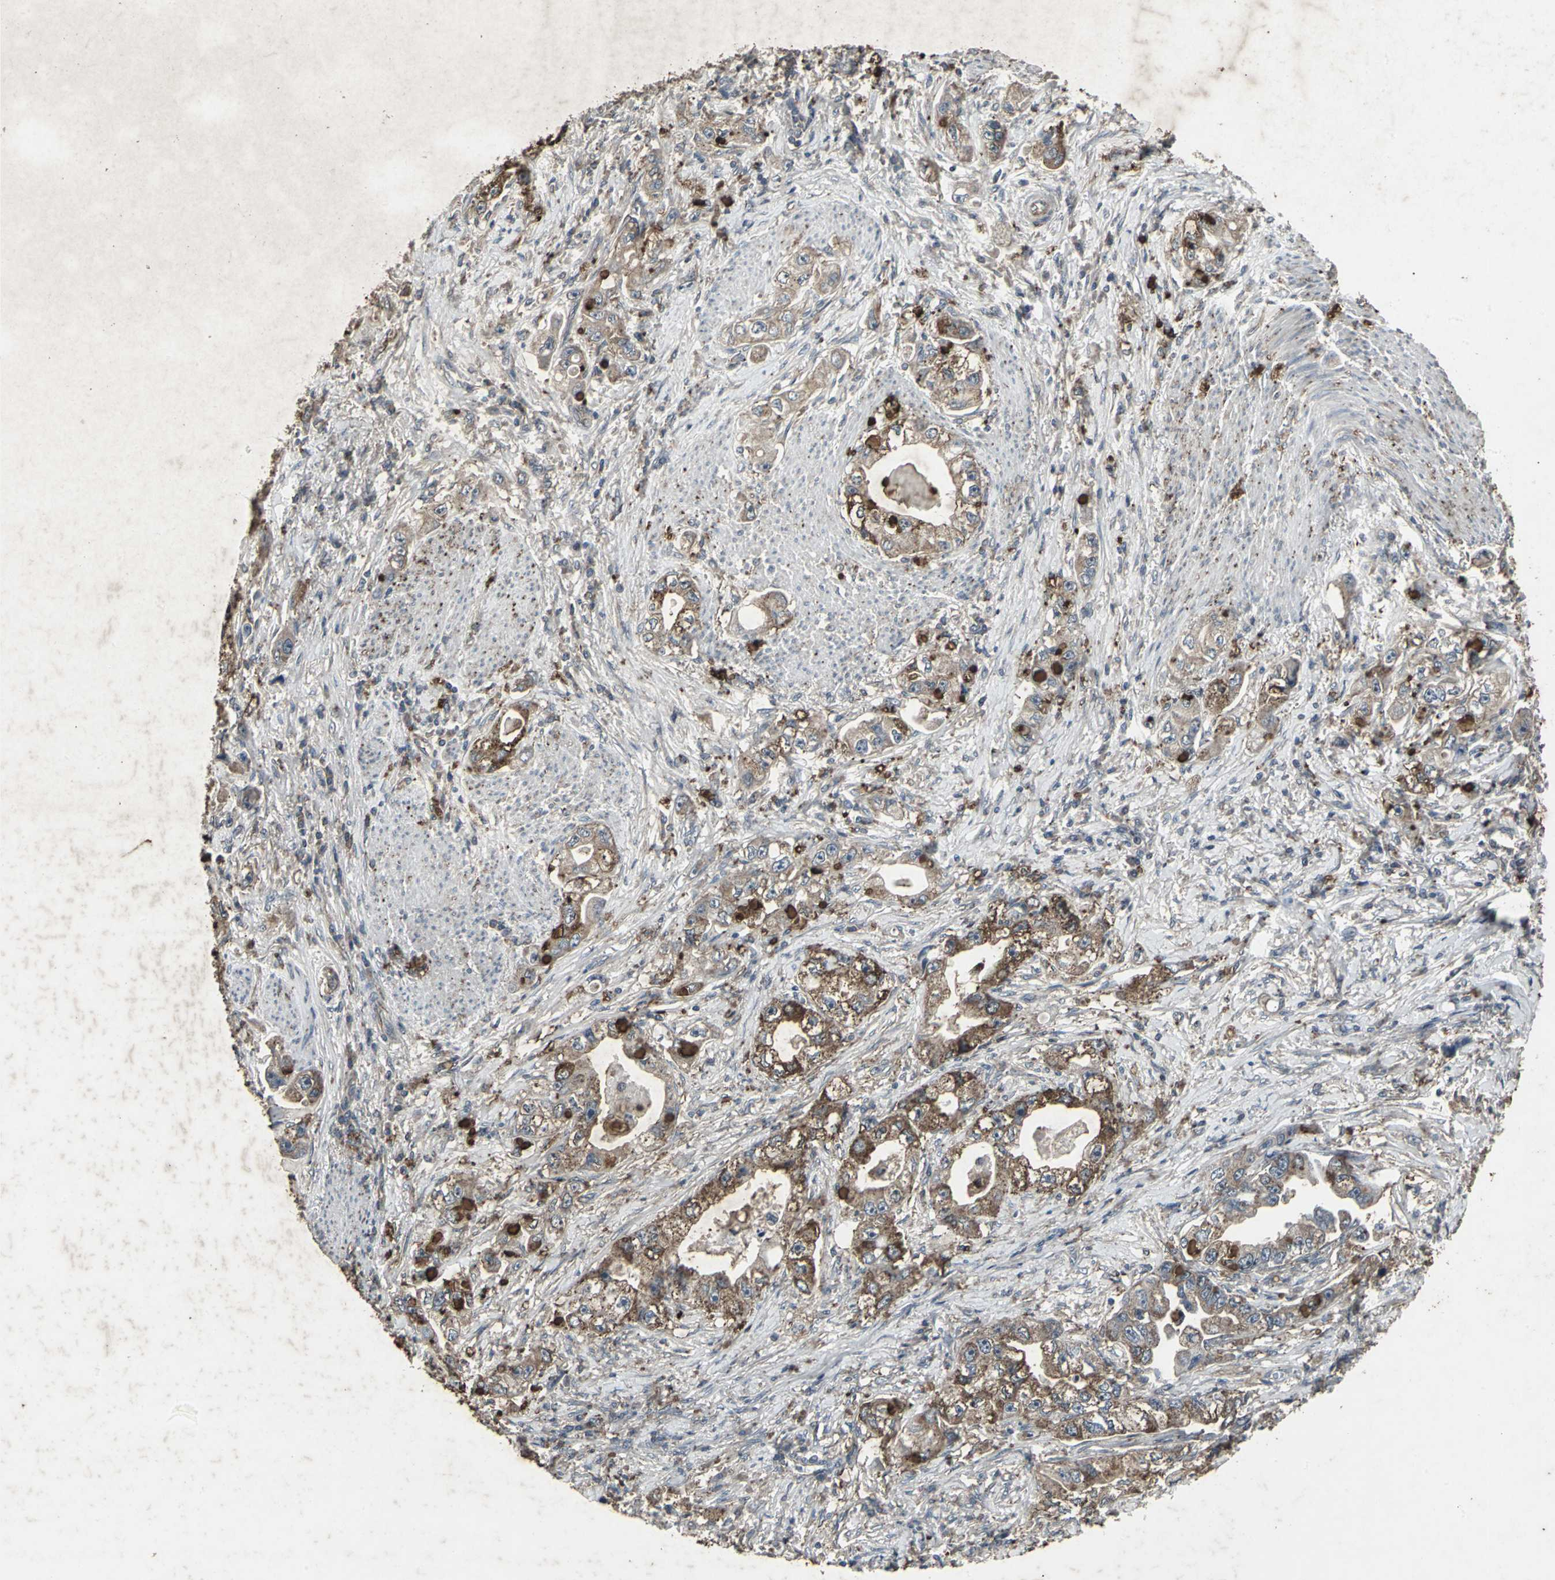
{"staining": {"intensity": "strong", "quantity": ">75%", "location": "cytoplasmic/membranous"}, "tissue": "stomach cancer", "cell_type": "Tumor cells", "image_type": "cancer", "snomed": [{"axis": "morphology", "description": "Adenocarcinoma, NOS"}, {"axis": "topography", "description": "Stomach, lower"}], "caption": "A brown stain highlights strong cytoplasmic/membranous staining of a protein in adenocarcinoma (stomach) tumor cells.", "gene": "CCR9", "patient": {"sex": "female", "age": 93}}